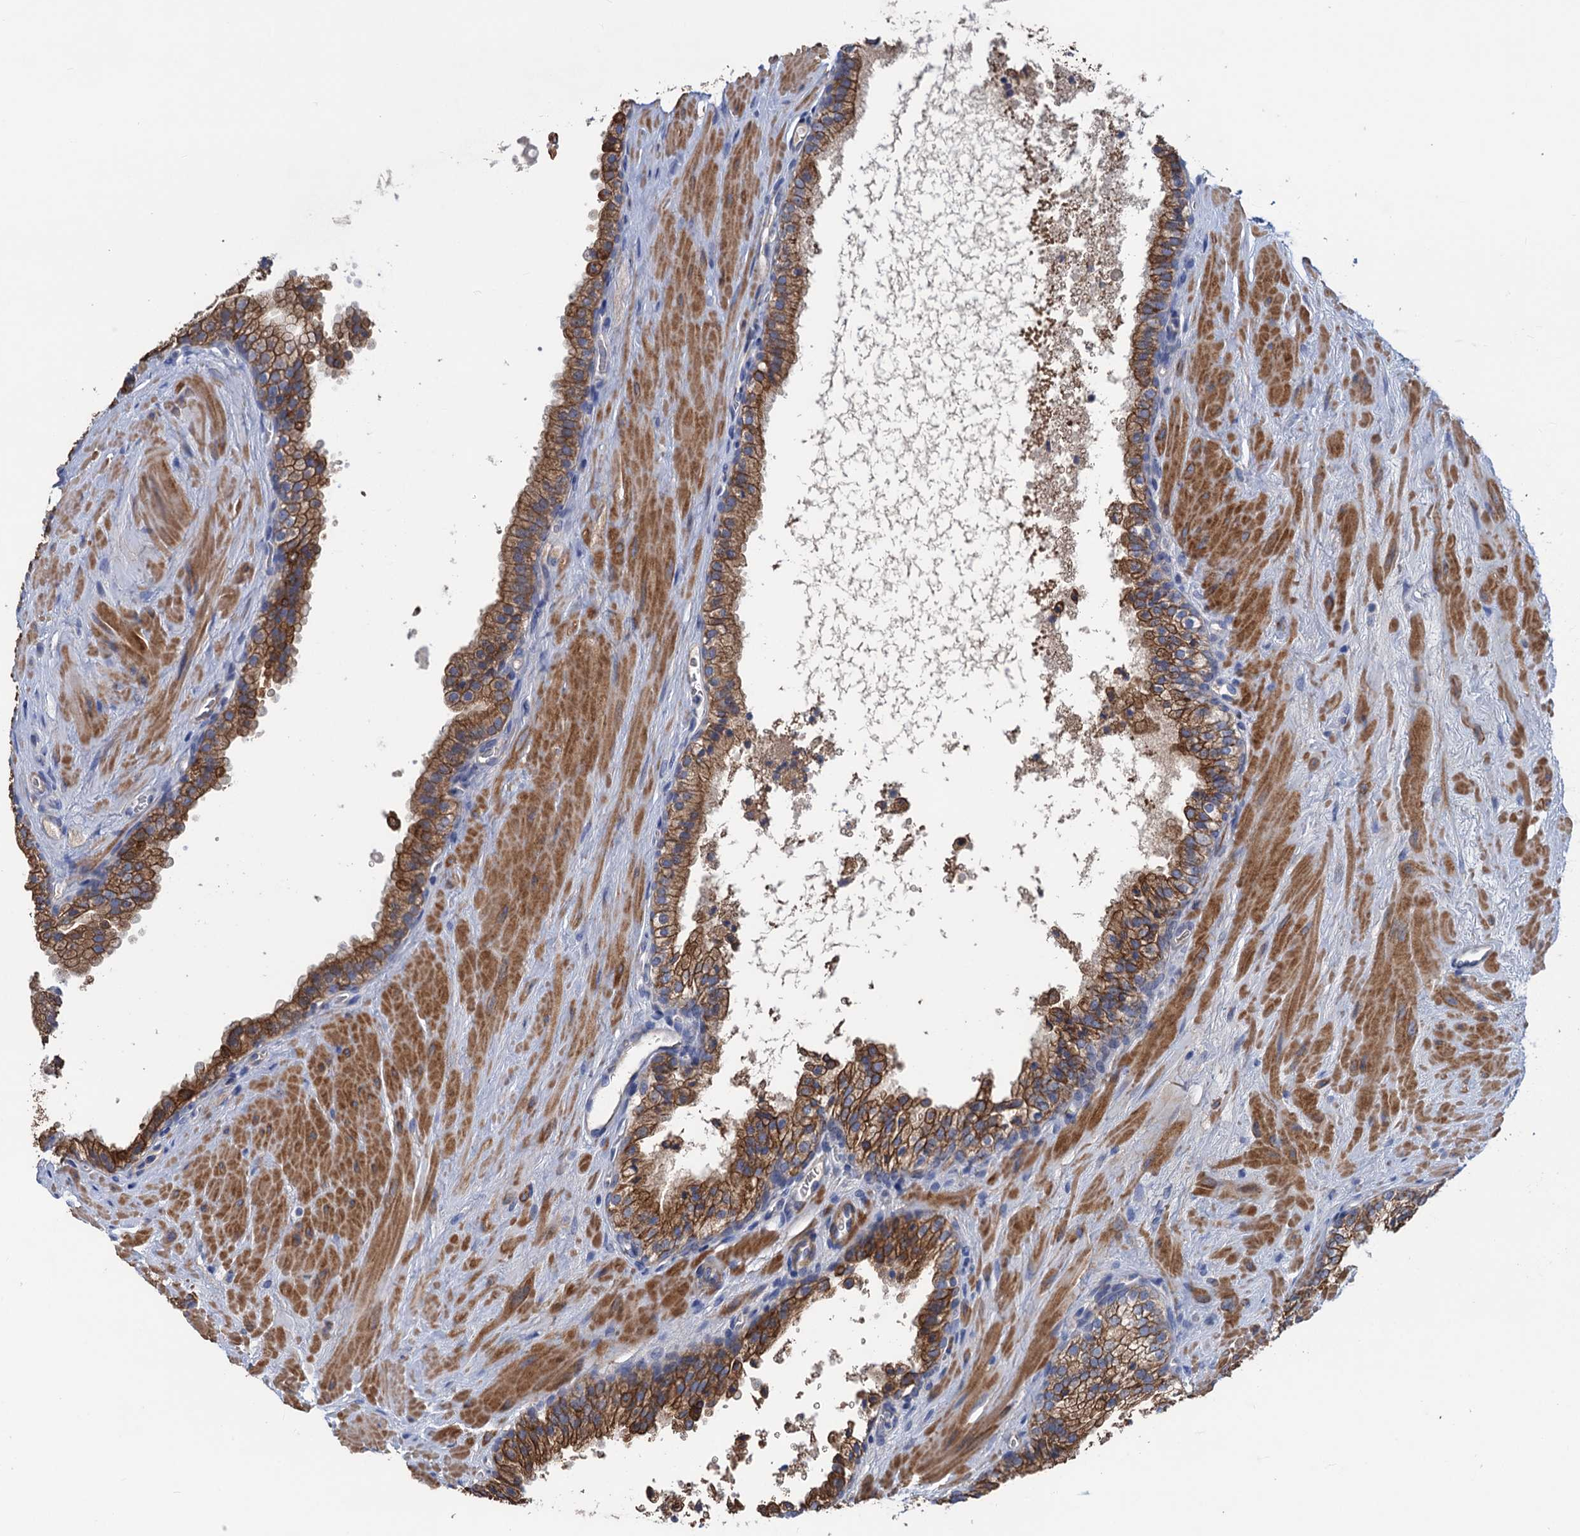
{"staining": {"intensity": "strong", "quantity": "25%-75%", "location": "cytoplasmic/membranous"}, "tissue": "prostate cancer", "cell_type": "Tumor cells", "image_type": "cancer", "snomed": [{"axis": "morphology", "description": "Adenocarcinoma, High grade"}, {"axis": "topography", "description": "Prostate"}], "caption": "Protein positivity by IHC shows strong cytoplasmic/membranous expression in approximately 25%-75% of tumor cells in prostate high-grade adenocarcinoma. (Brightfield microscopy of DAB IHC at high magnification).", "gene": "SMCO3", "patient": {"sex": "male", "age": 65}}